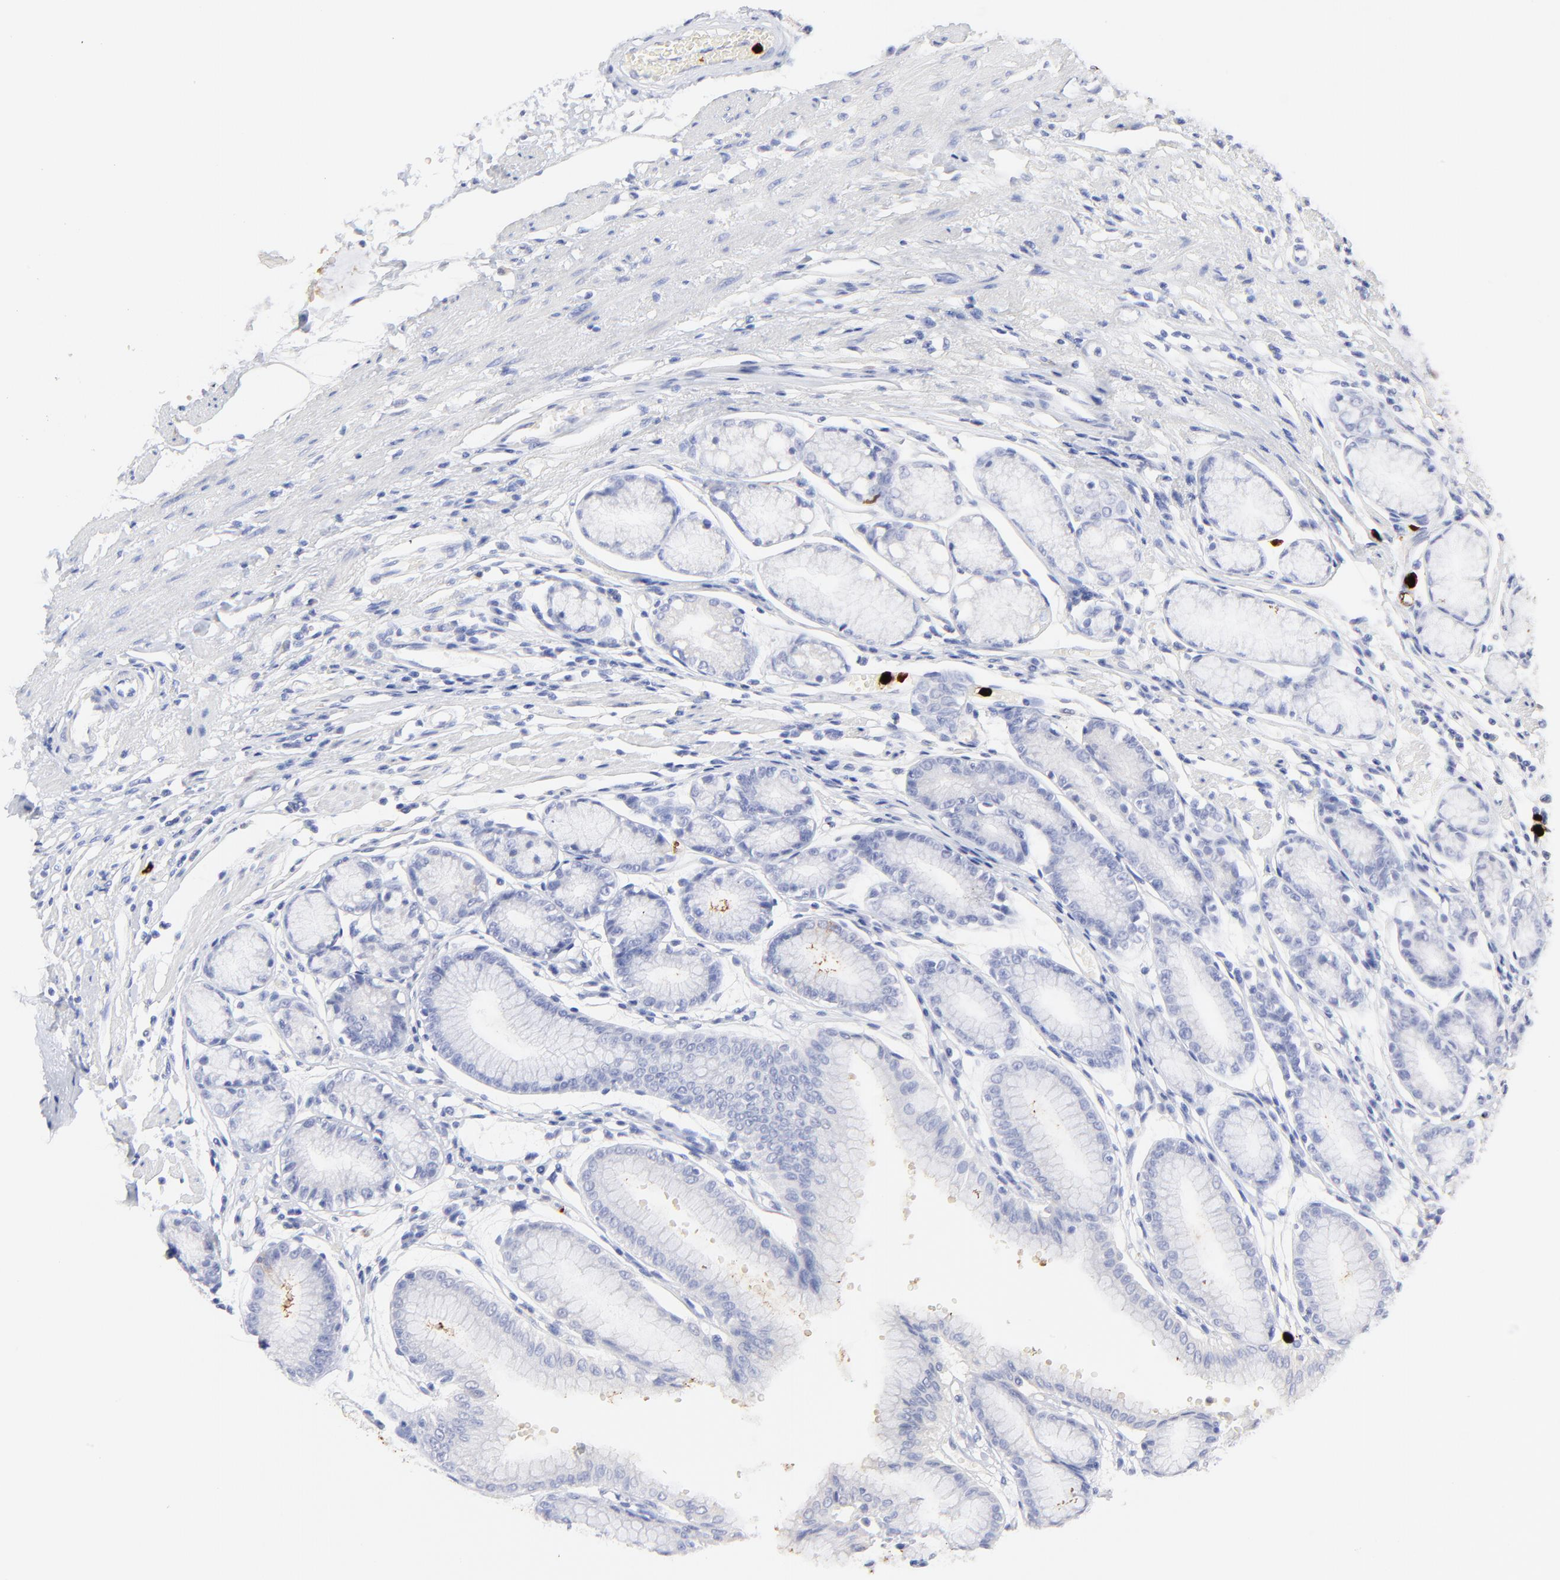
{"staining": {"intensity": "negative", "quantity": "none", "location": "none"}, "tissue": "stomach", "cell_type": "Glandular cells", "image_type": "normal", "snomed": [{"axis": "morphology", "description": "Normal tissue, NOS"}, {"axis": "morphology", "description": "Inflammation, NOS"}, {"axis": "topography", "description": "Stomach, lower"}], "caption": "Glandular cells are negative for brown protein staining in normal stomach. (Brightfield microscopy of DAB (3,3'-diaminobenzidine) immunohistochemistry (IHC) at high magnification).", "gene": "S100A12", "patient": {"sex": "male", "age": 59}}